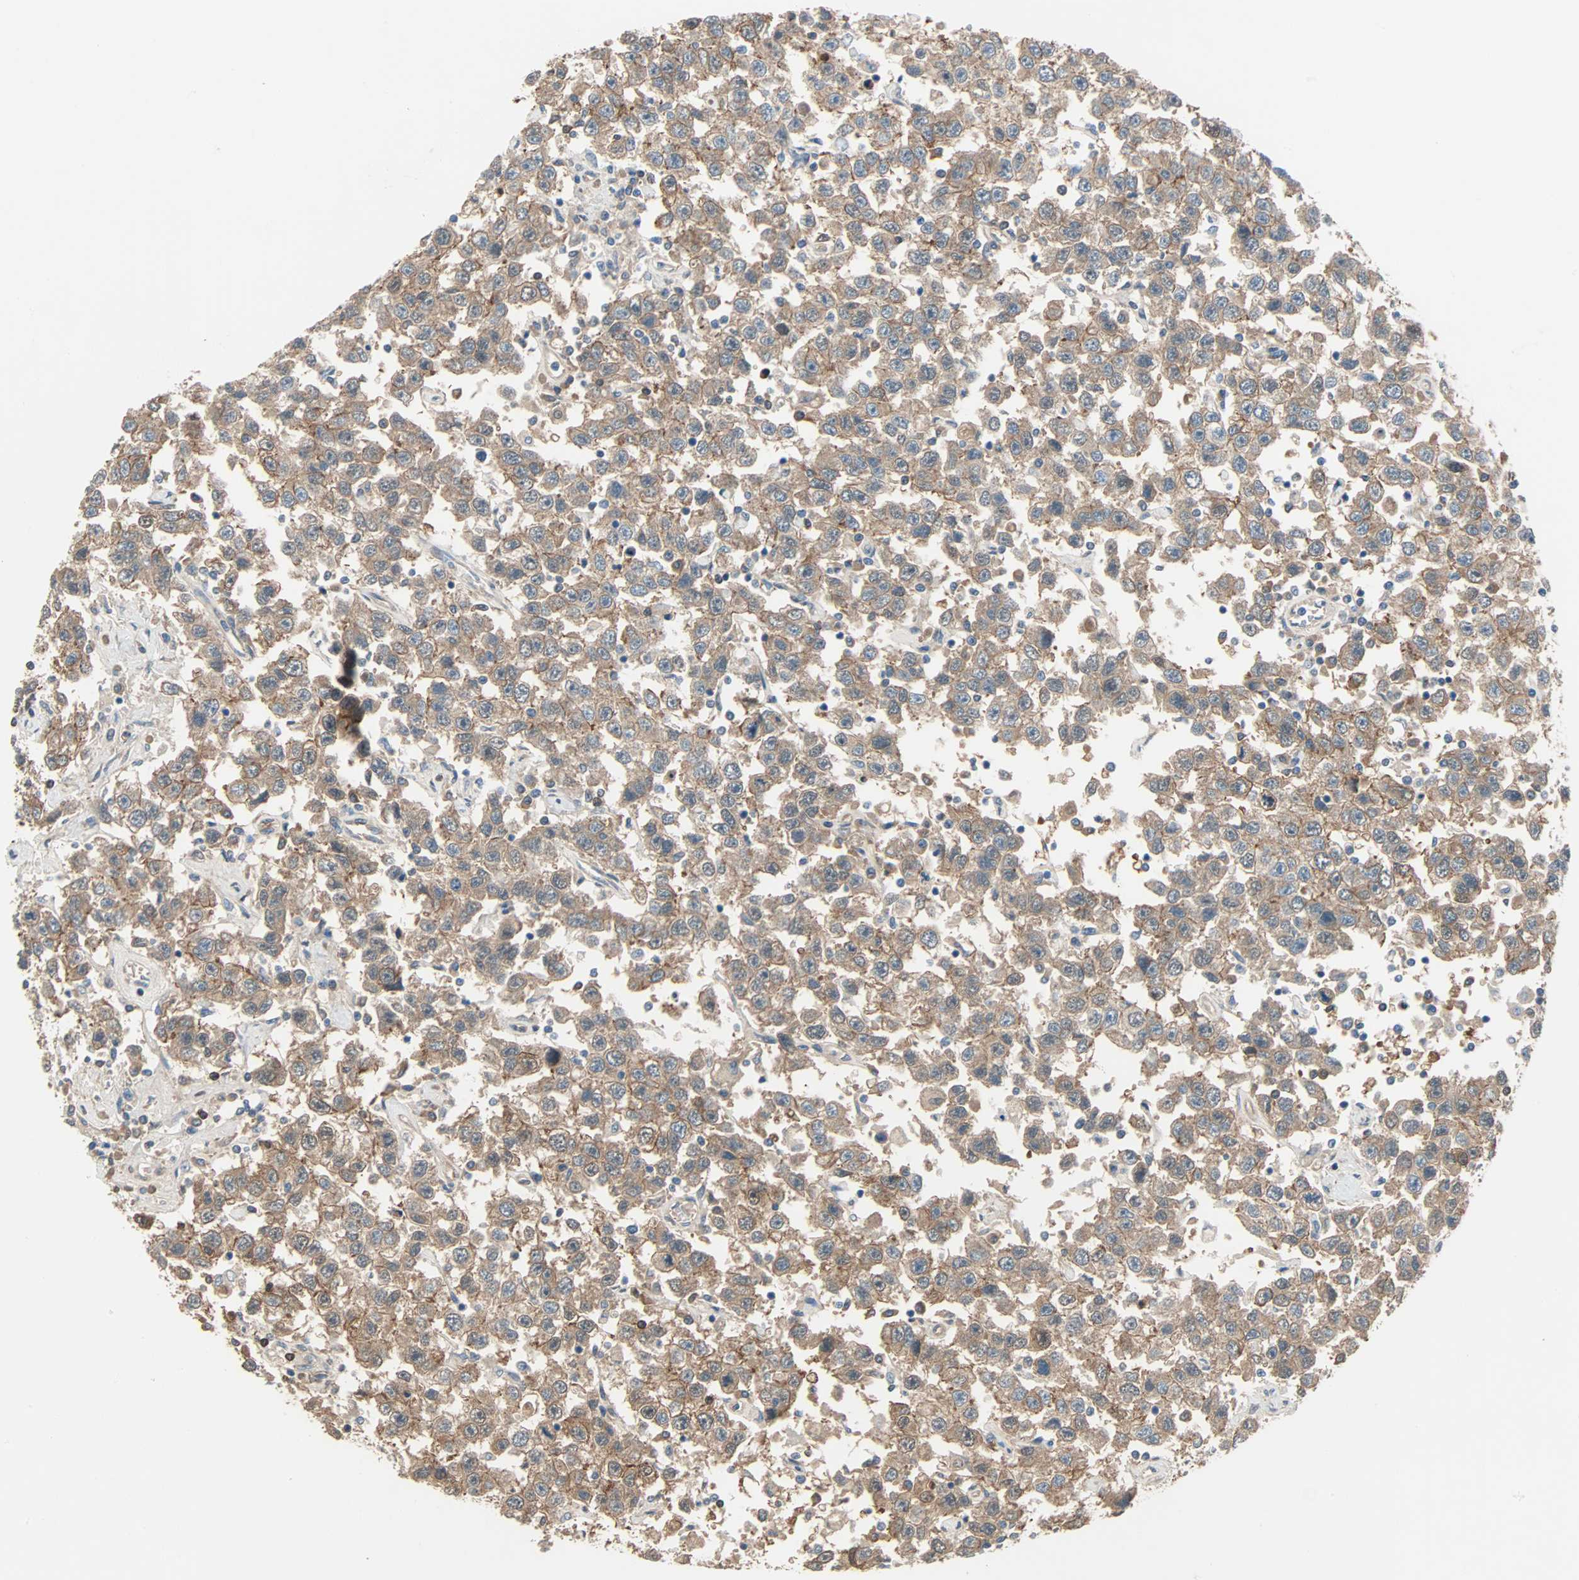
{"staining": {"intensity": "moderate", "quantity": ">75%", "location": "cytoplasmic/membranous"}, "tissue": "testis cancer", "cell_type": "Tumor cells", "image_type": "cancer", "snomed": [{"axis": "morphology", "description": "Seminoma, NOS"}, {"axis": "topography", "description": "Testis"}], "caption": "Protein positivity by immunohistochemistry exhibits moderate cytoplasmic/membranous positivity in approximately >75% of tumor cells in testis cancer (seminoma).", "gene": "TNFRSF12A", "patient": {"sex": "male", "age": 41}}